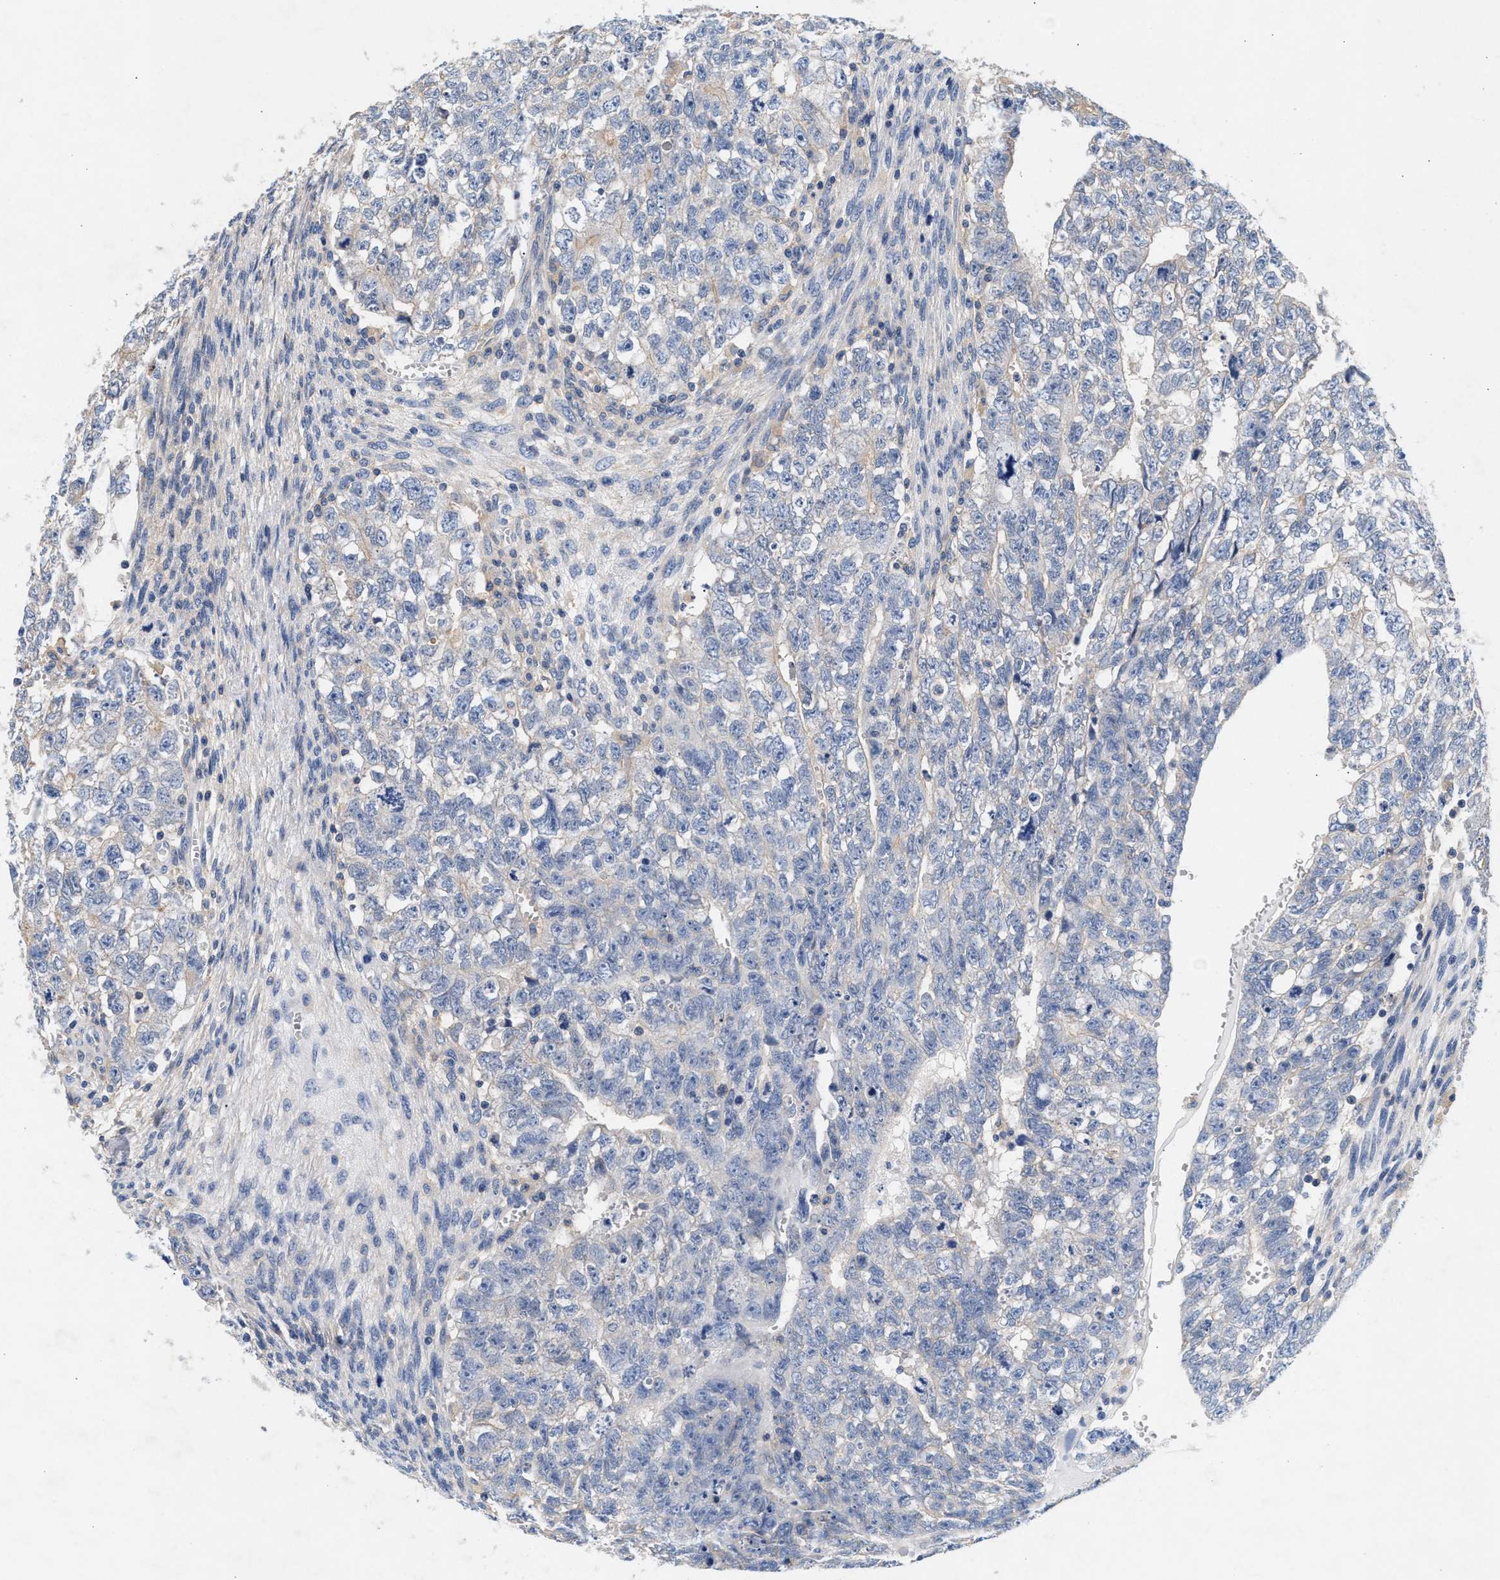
{"staining": {"intensity": "negative", "quantity": "none", "location": "none"}, "tissue": "testis cancer", "cell_type": "Tumor cells", "image_type": "cancer", "snomed": [{"axis": "morphology", "description": "Seminoma, NOS"}, {"axis": "morphology", "description": "Carcinoma, Embryonal, NOS"}, {"axis": "topography", "description": "Testis"}], "caption": "The histopathology image reveals no staining of tumor cells in testis cancer (seminoma). Nuclei are stained in blue.", "gene": "GNAI3", "patient": {"sex": "male", "age": 38}}